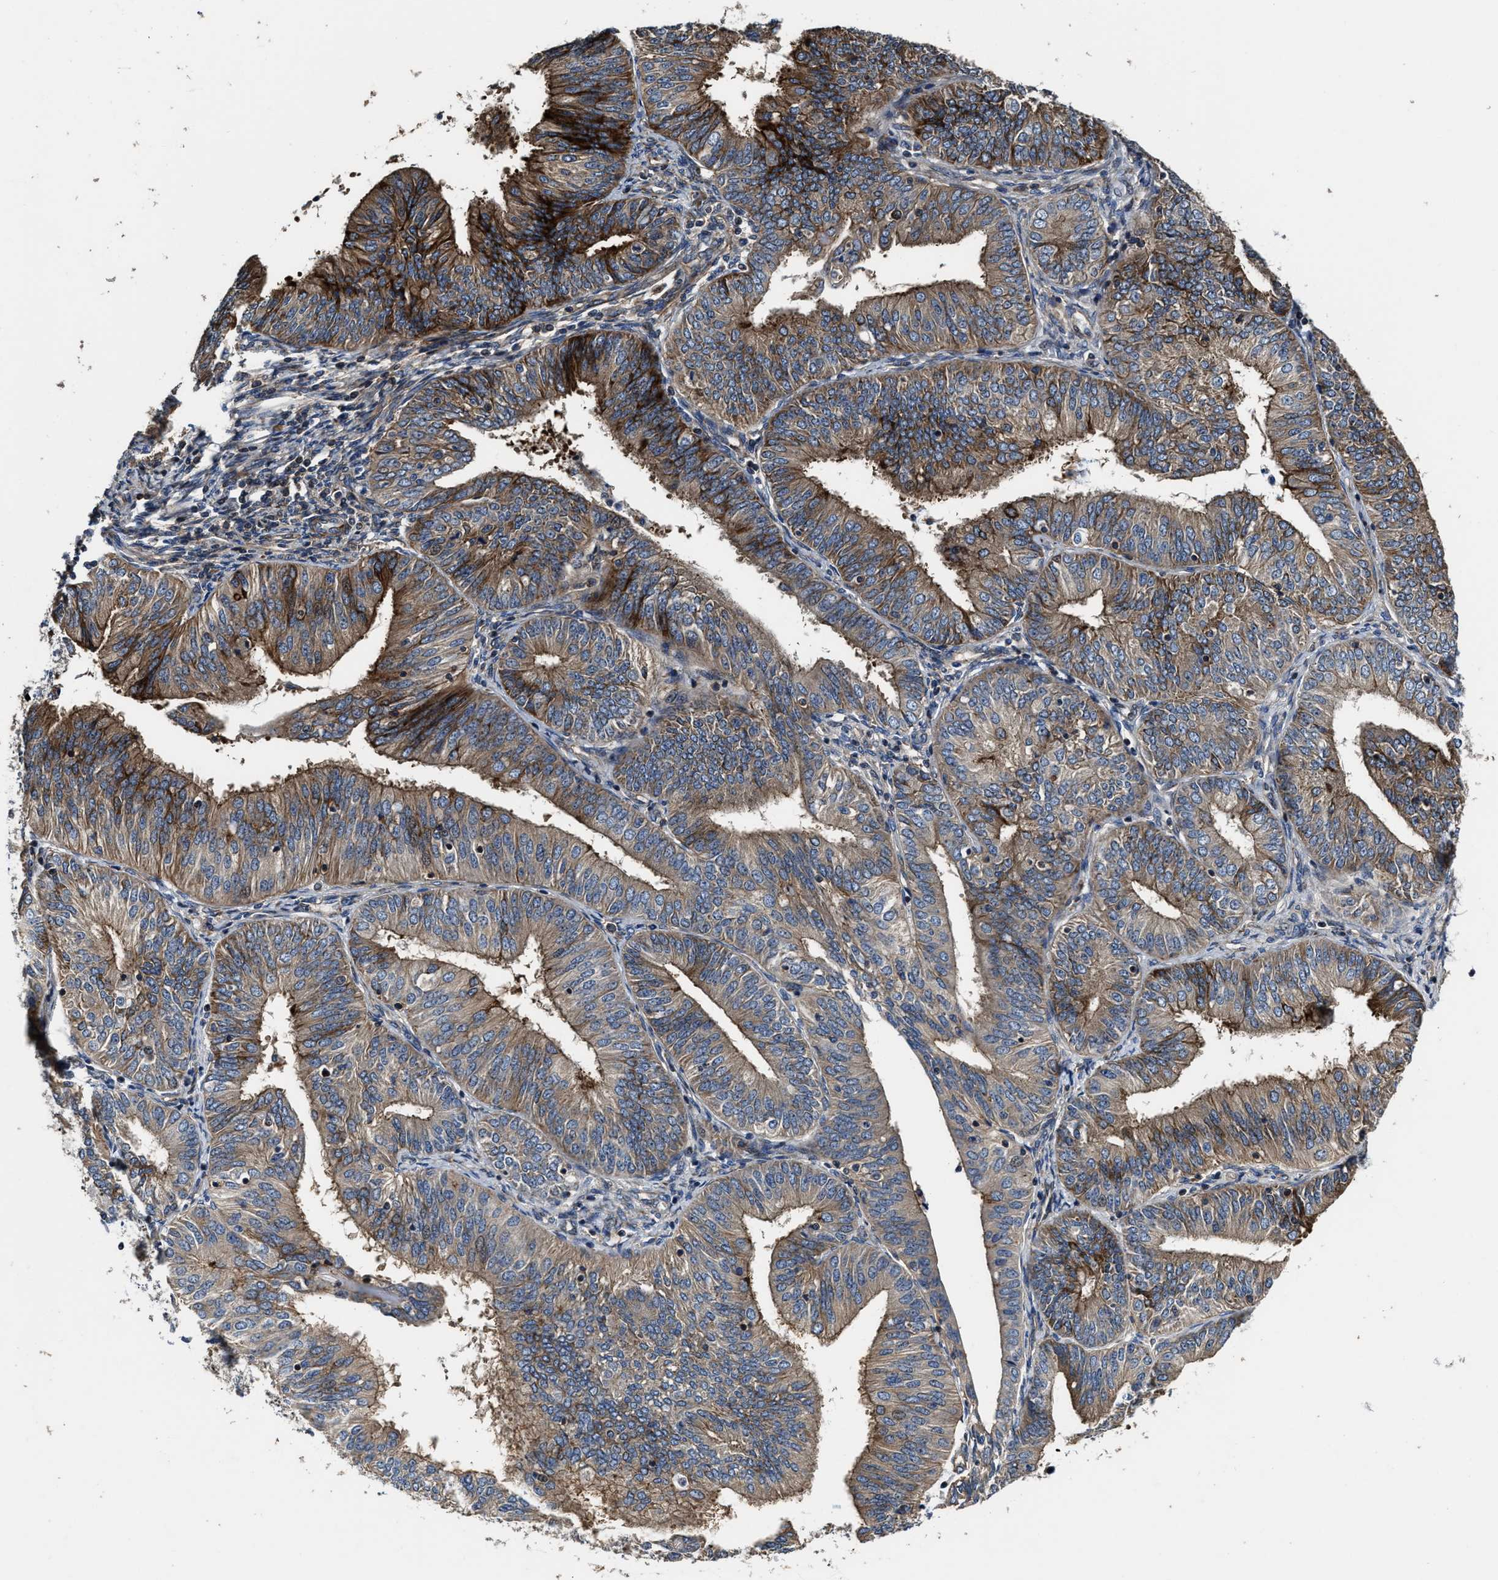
{"staining": {"intensity": "moderate", "quantity": ">75%", "location": "cytoplasmic/membranous"}, "tissue": "endometrial cancer", "cell_type": "Tumor cells", "image_type": "cancer", "snomed": [{"axis": "morphology", "description": "Adenocarcinoma, NOS"}, {"axis": "topography", "description": "Endometrium"}], "caption": "Approximately >75% of tumor cells in human endometrial cancer show moderate cytoplasmic/membranous protein staining as visualized by brown immunohistochemical staining.", "gene": "PTAR1", "patient": {"sex": "female", "age": 58}}